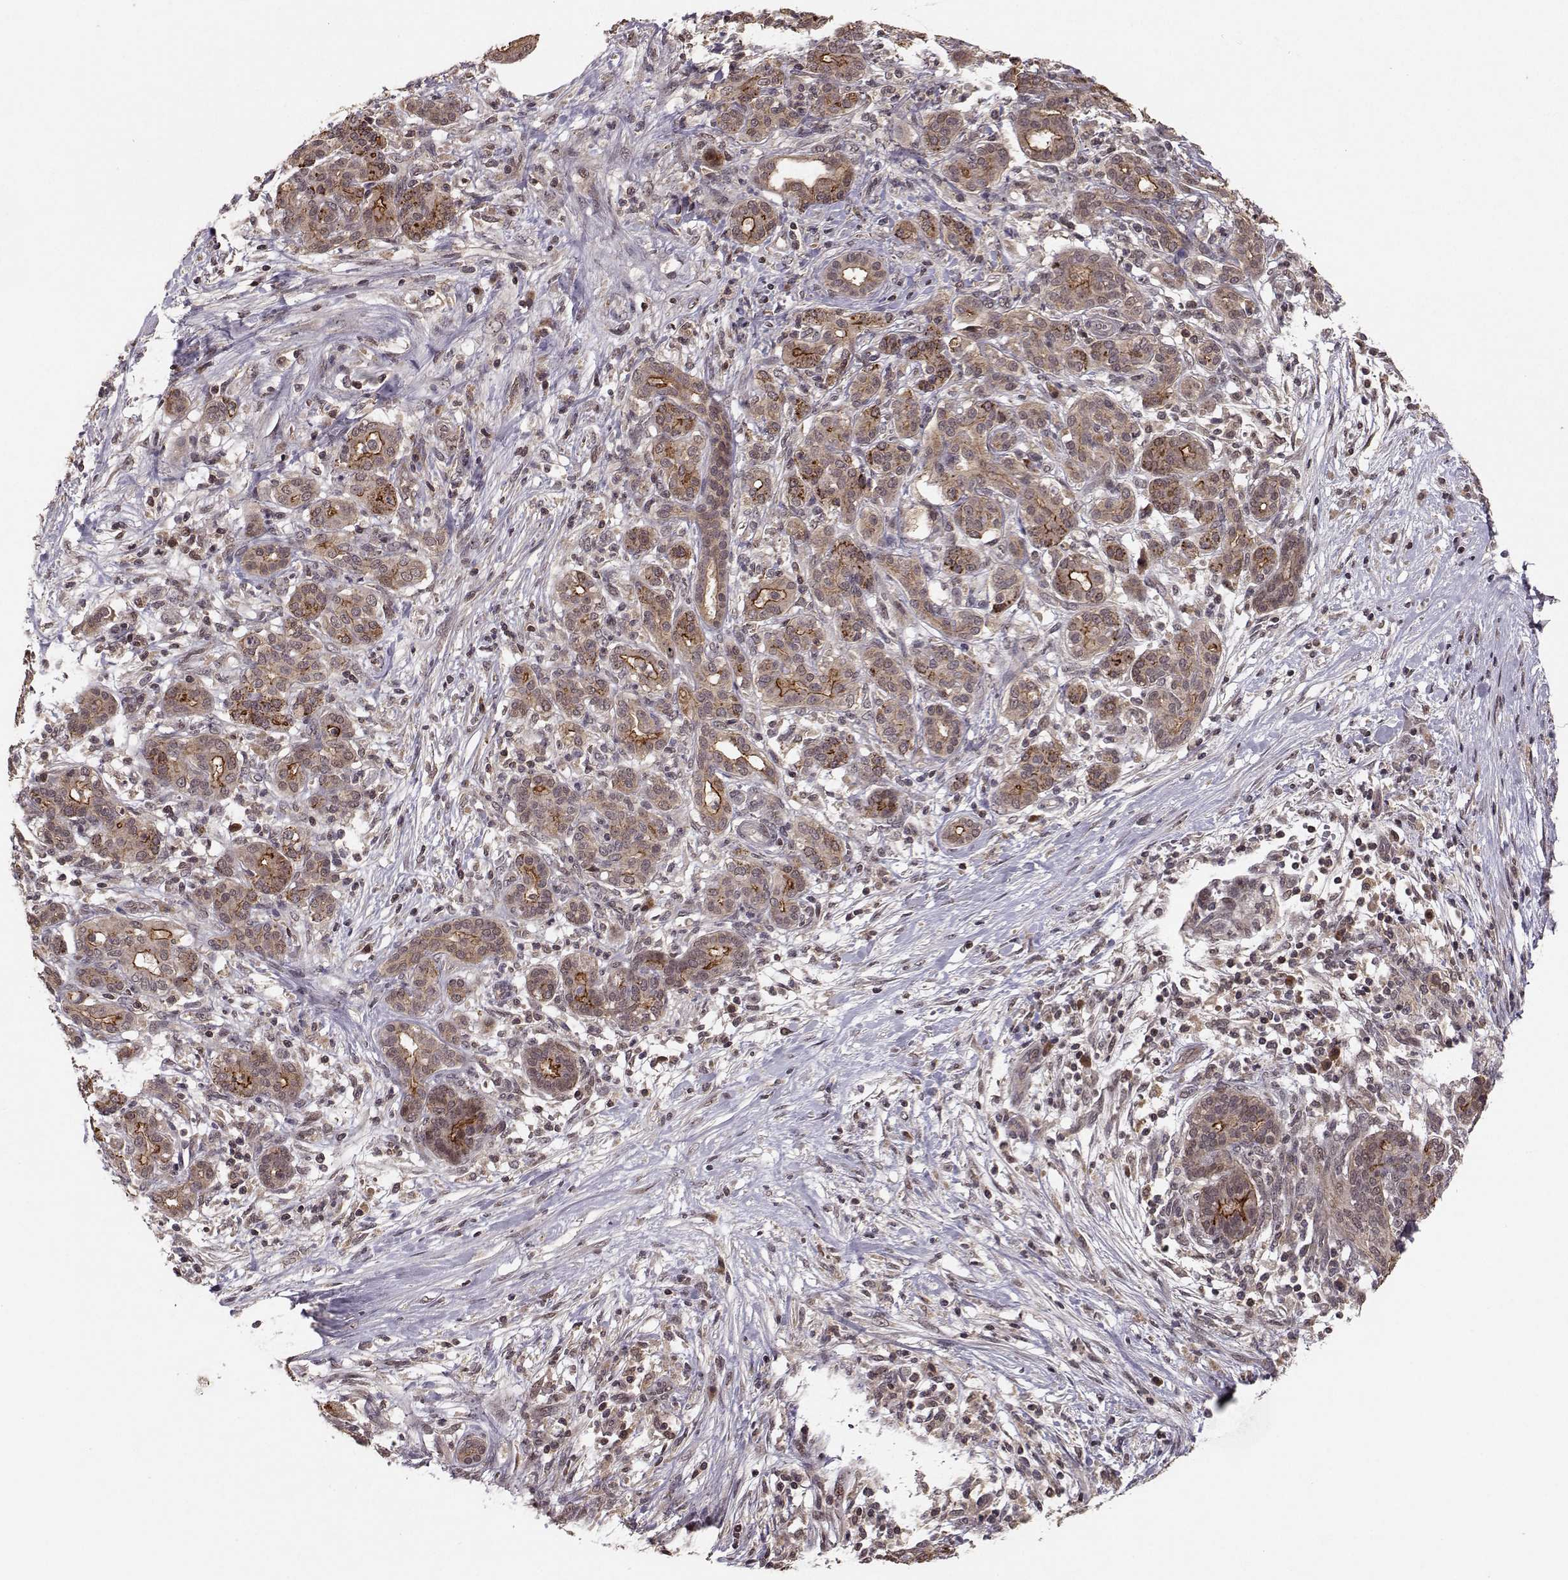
{"staining": {"intensity": "strong", "quantity": "25%-75%", "location": "cytoplasmic/membranous"}, "tissue": "pancreatic cancer", "cell_type": "Tumor cells", "image_type": "cancer", "snomed": [{"axis": "morphology", "description": "Adenocarcinoma, NOS"}, {"axis": "topography", "description": "Pancreas"}], "caption": "Adenocarcinoma (pancreatic) tissue shows strong cytoplasmic/membranous expression in about 25%-75% of tumor cells", "gene": "PLEKHG3", "patient": {"sex": "male", "age": 44}}